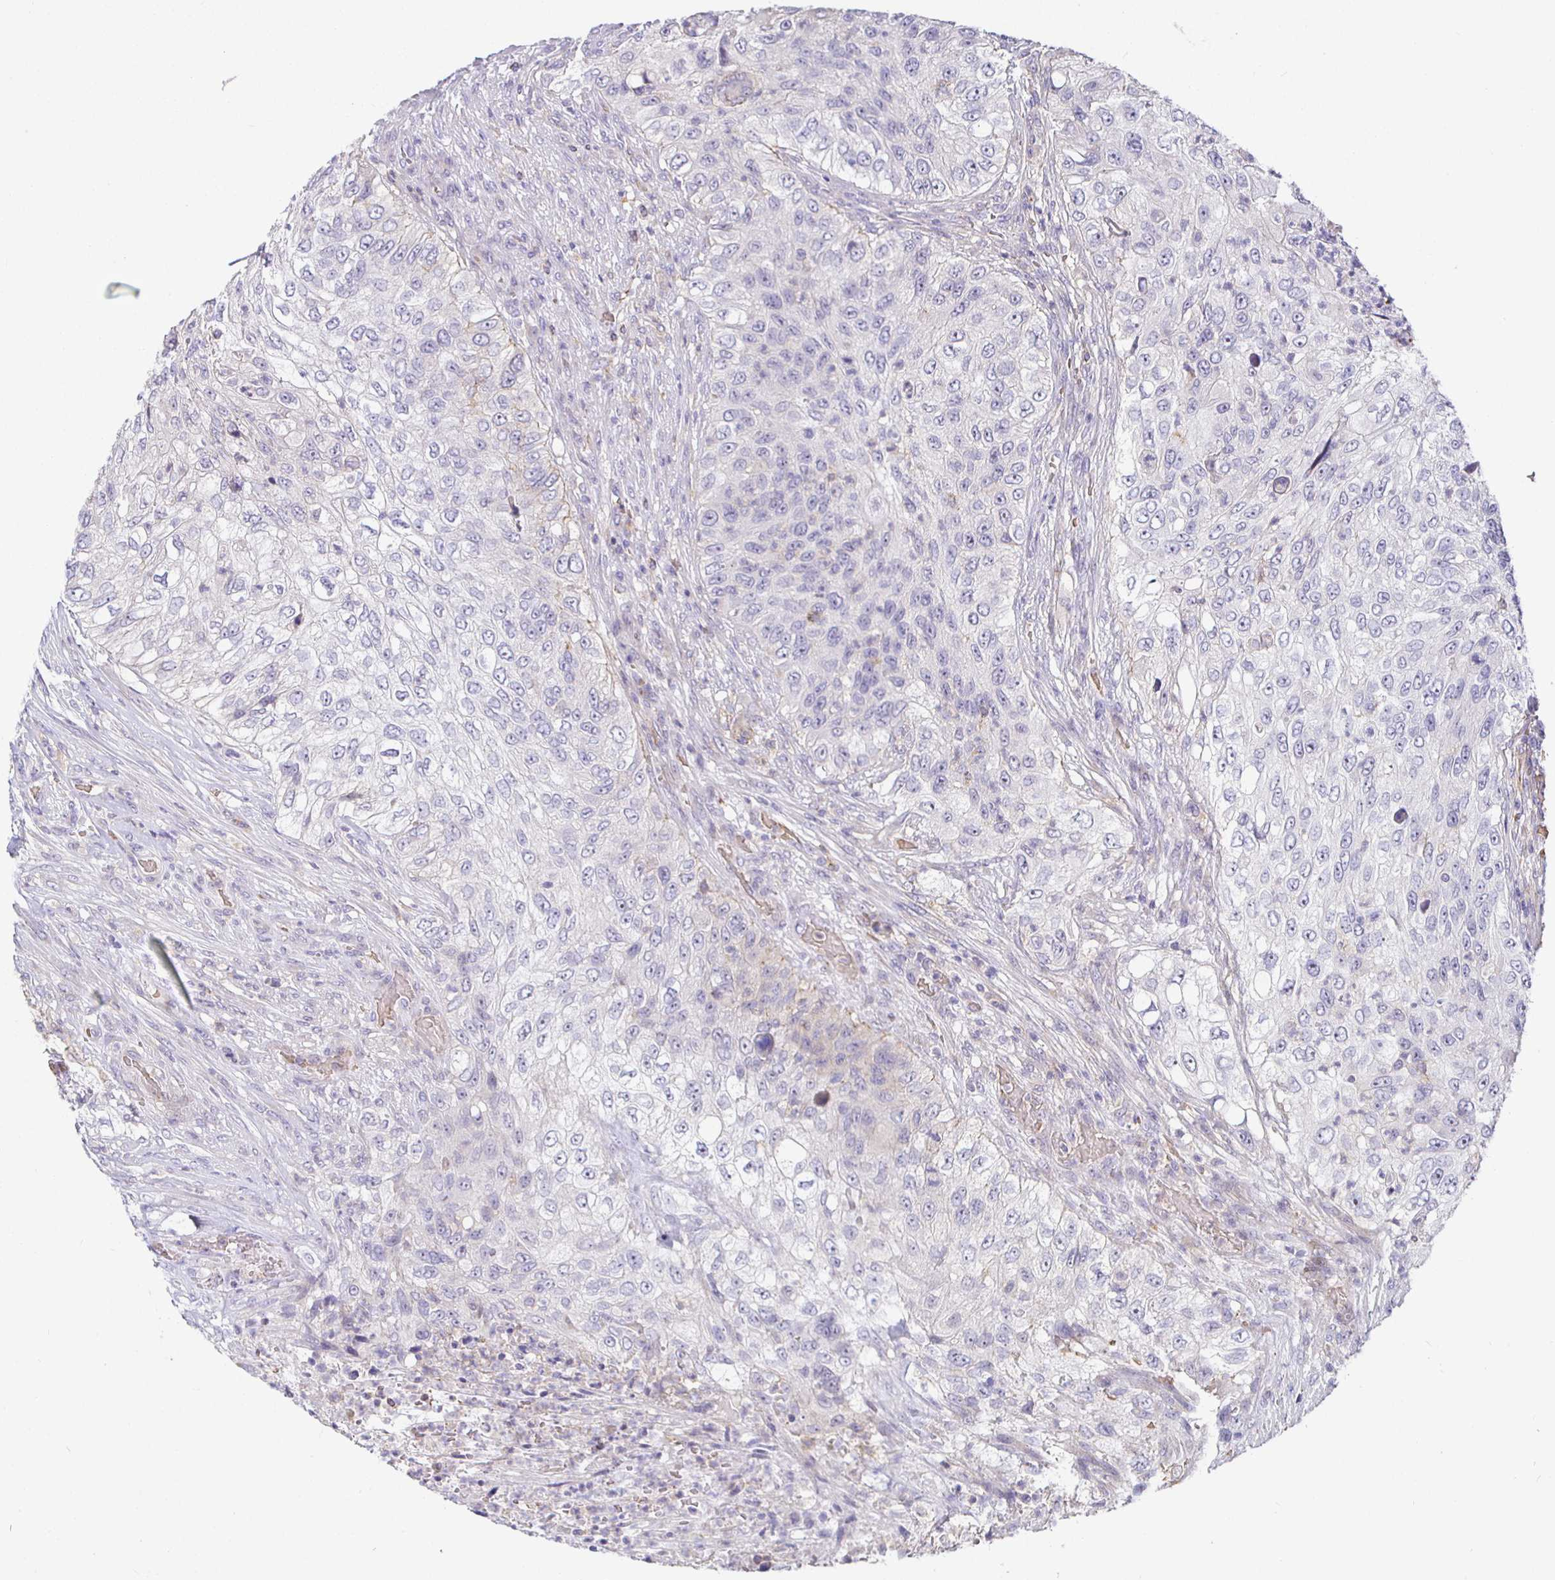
{"staining": {"intensity": "negative", "quantity": "none", "location": "none"}, "tissue": "urothelial cancer", "cell_type": "Tumor cells", "image_type": "cancer", "snomed": [{"axis": "morphology", "description": "Urothelial carcinoma, High grade"}, {"axis": "topography", "description": "Urinary bladder"}], "caption": "This is an immunohistochemistry (IHC) micrograph of human urothelial cancer. There is no expression in tumor cells.", "gene": "SIRPA", "patient": {"sex": "female", "age": 60}}